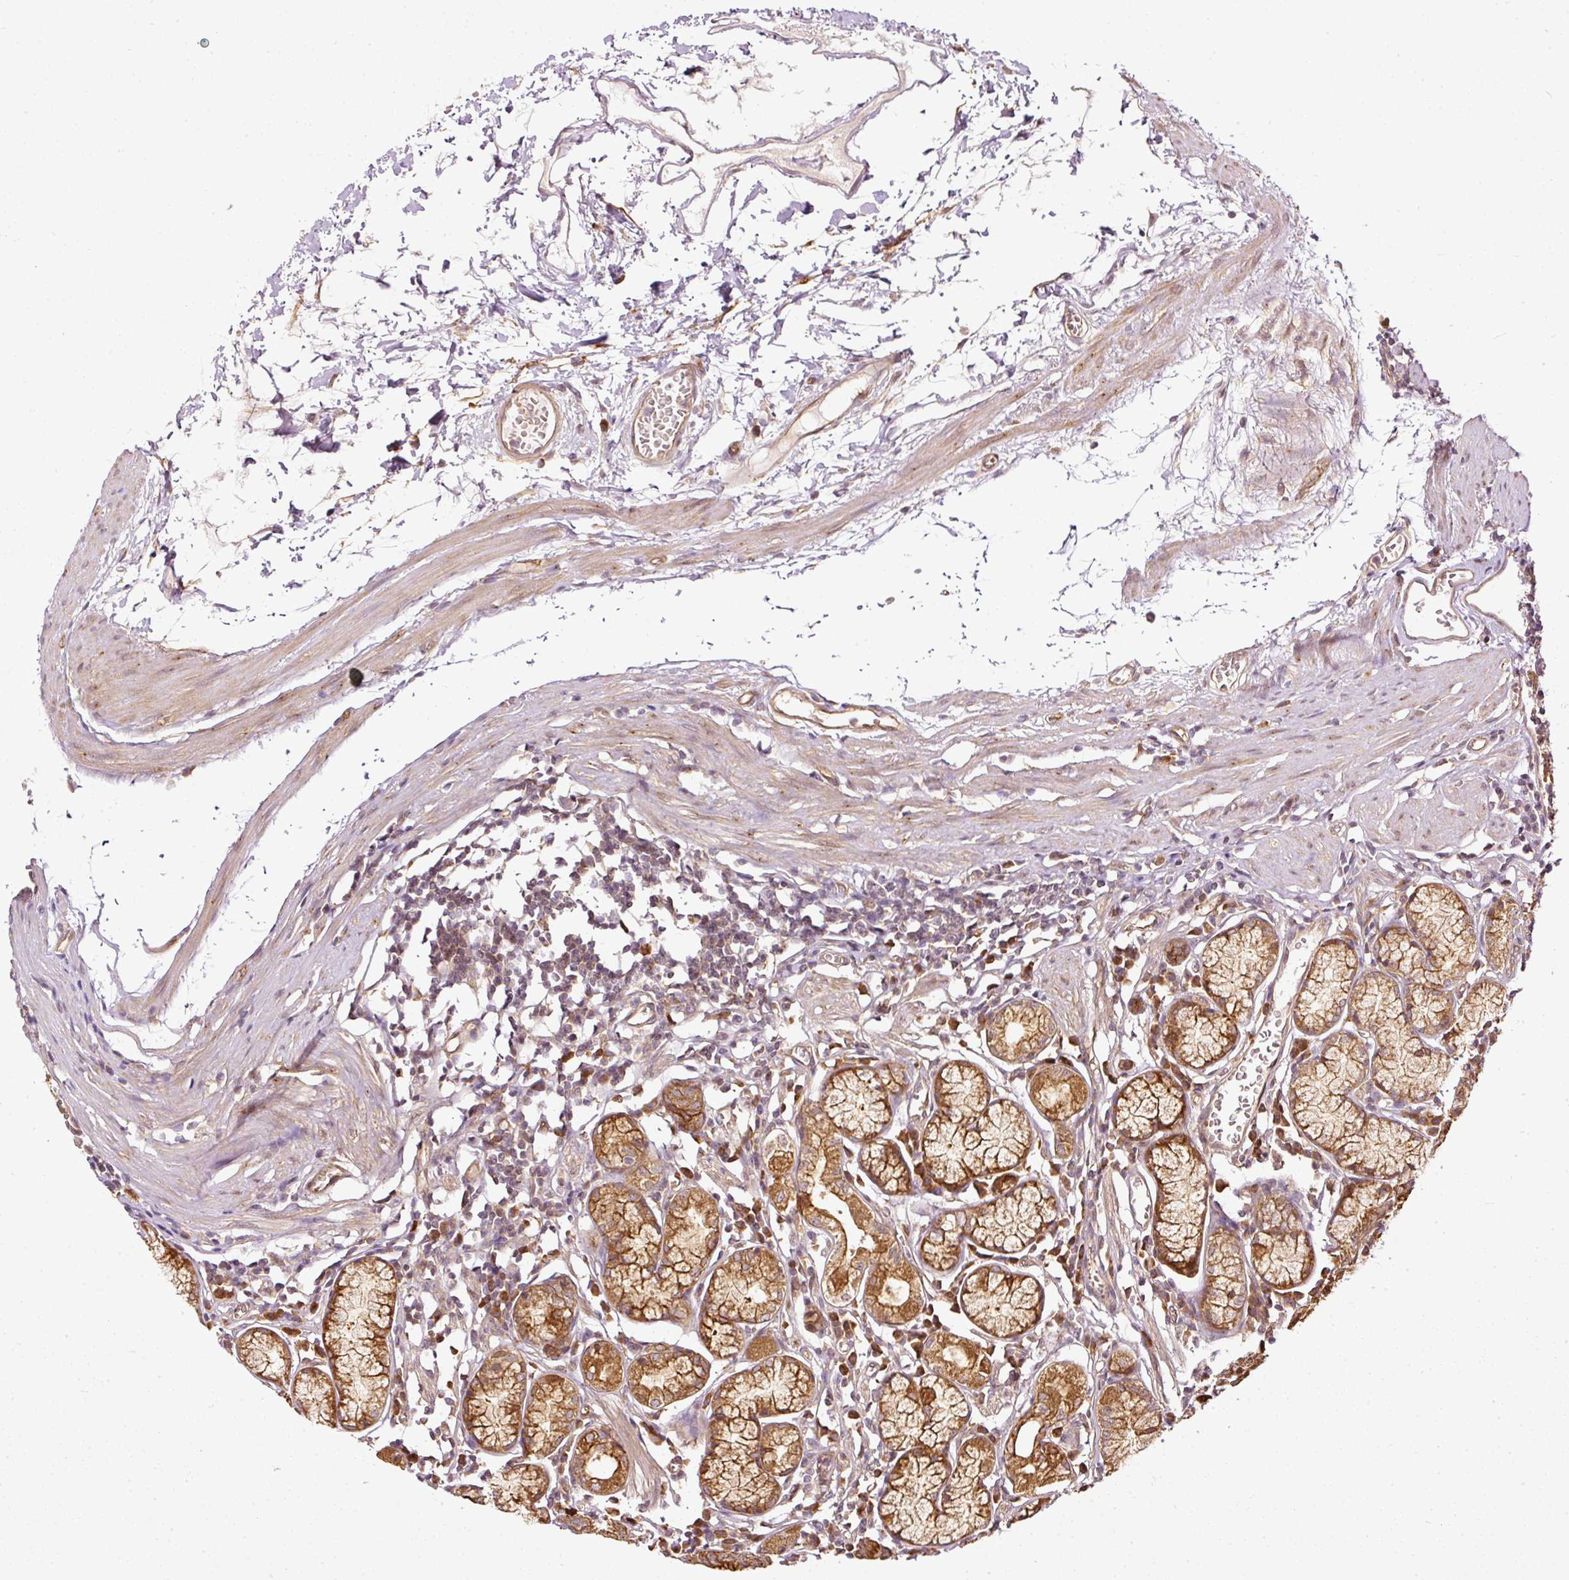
{"staining": {"intensity": "moderate", "quantity": ">75%", "location": "cytoplasmic/membranous"}, "tissue": "stomach", "cell_type": "Glandular cells", "image_type": "normal", "snomed": [{"axis": "morphology", "description": "Normal tissue, NOS"}, {"axis": "topography", "description": "Stomach"}], "caption": "DAB immunohistochemical staining of normal human stomach reveals moderate cytoplasmic/membranous protein staining in approximately >75% of glandular cells.", "gene": "MIF4GD", "patient": {"sex": "male", "age": 55}}